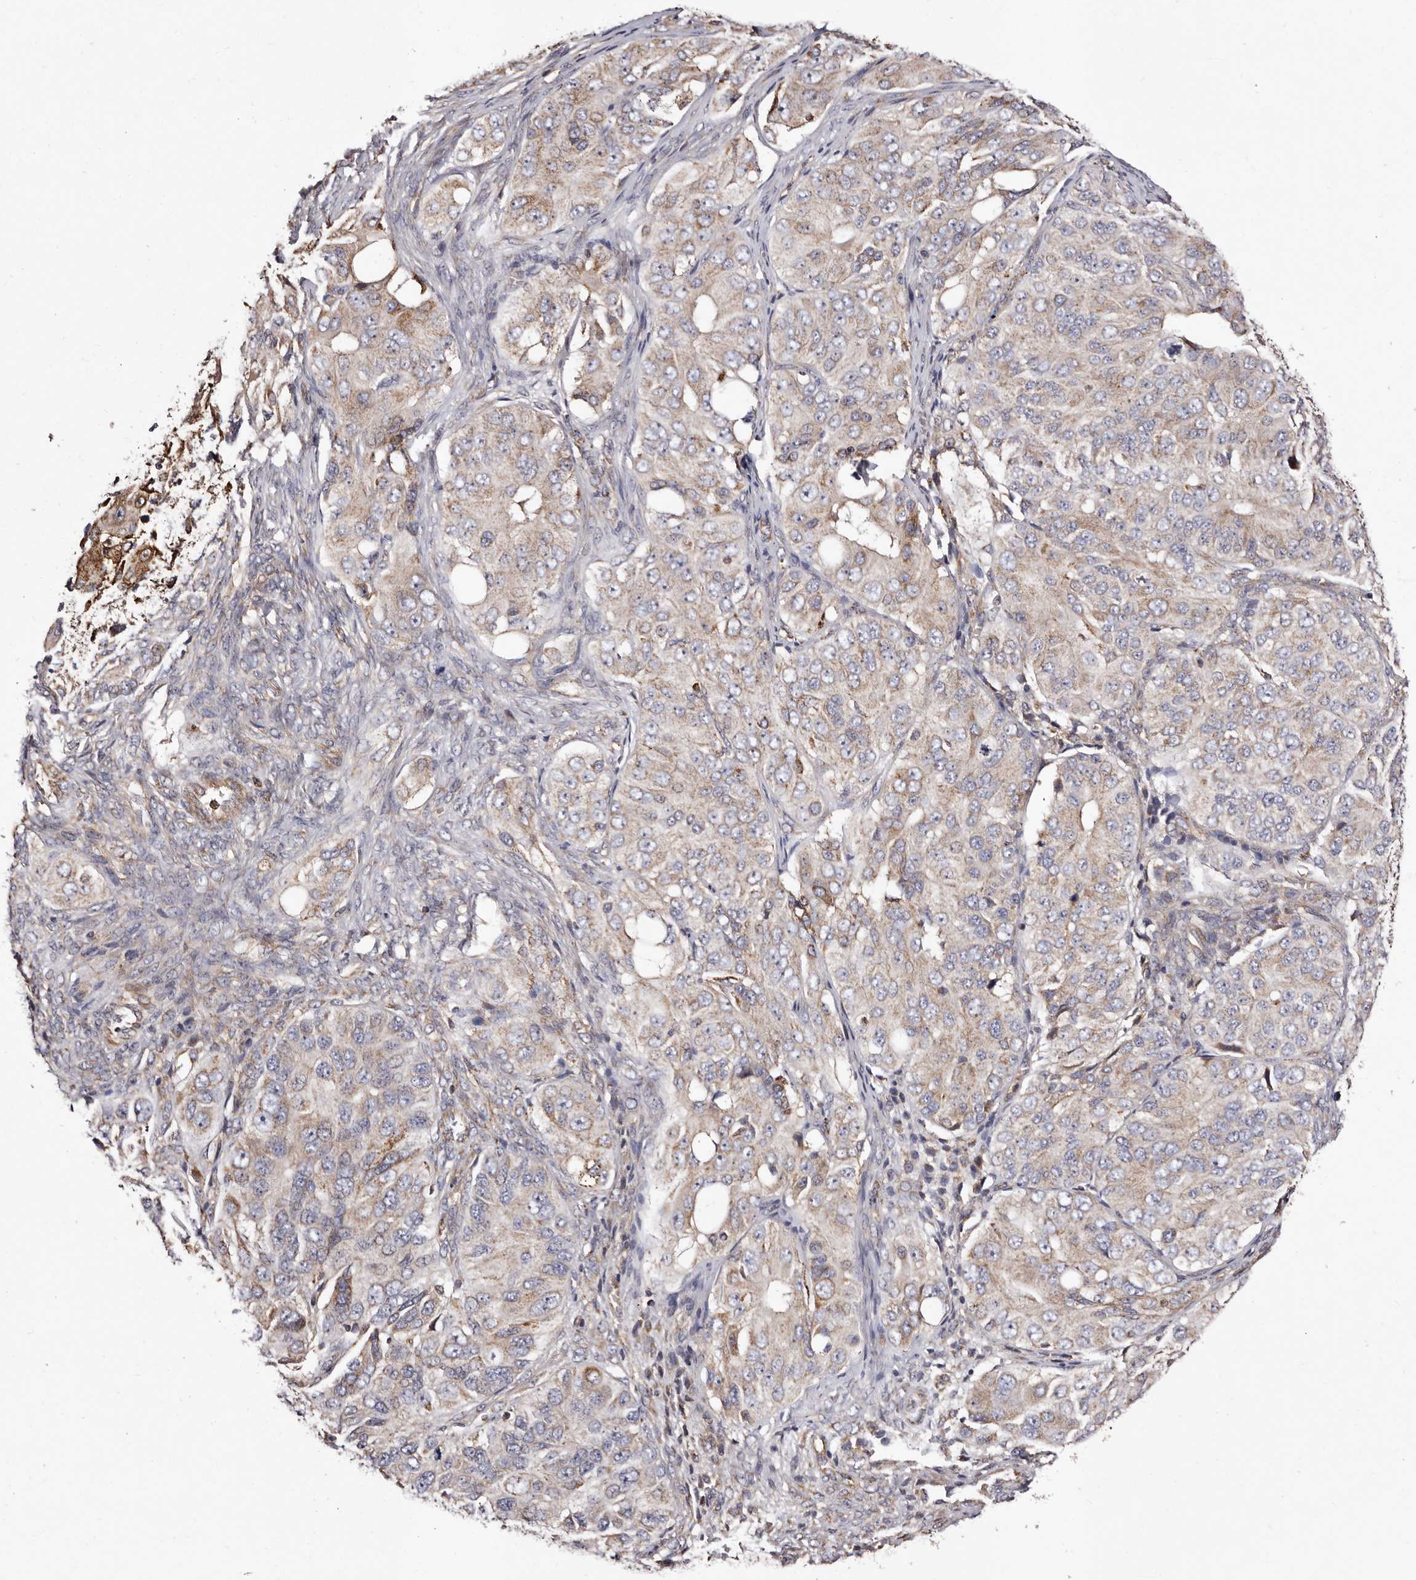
{"staining": {"intensity": "weak", "quantity": ">75%", "location": "cytoplasmic/membranous"}, "tissue": "ovarian cancer", "cell_type": "Tumor cells", "image_type": "cancer", "snomed": [{"axis": "morphology", "description": "Carcinoma, endometroid"}, {"axis": "topography", "description": "Ovary"}], "caption": "The micrograph reveals staining of ovarian cancer, revealing weak cytoplasmic/membranous protein staining (brown color) within tumor cells.", "gene": "LUZP1", "patient": {"sex": "female", "age": 51}}